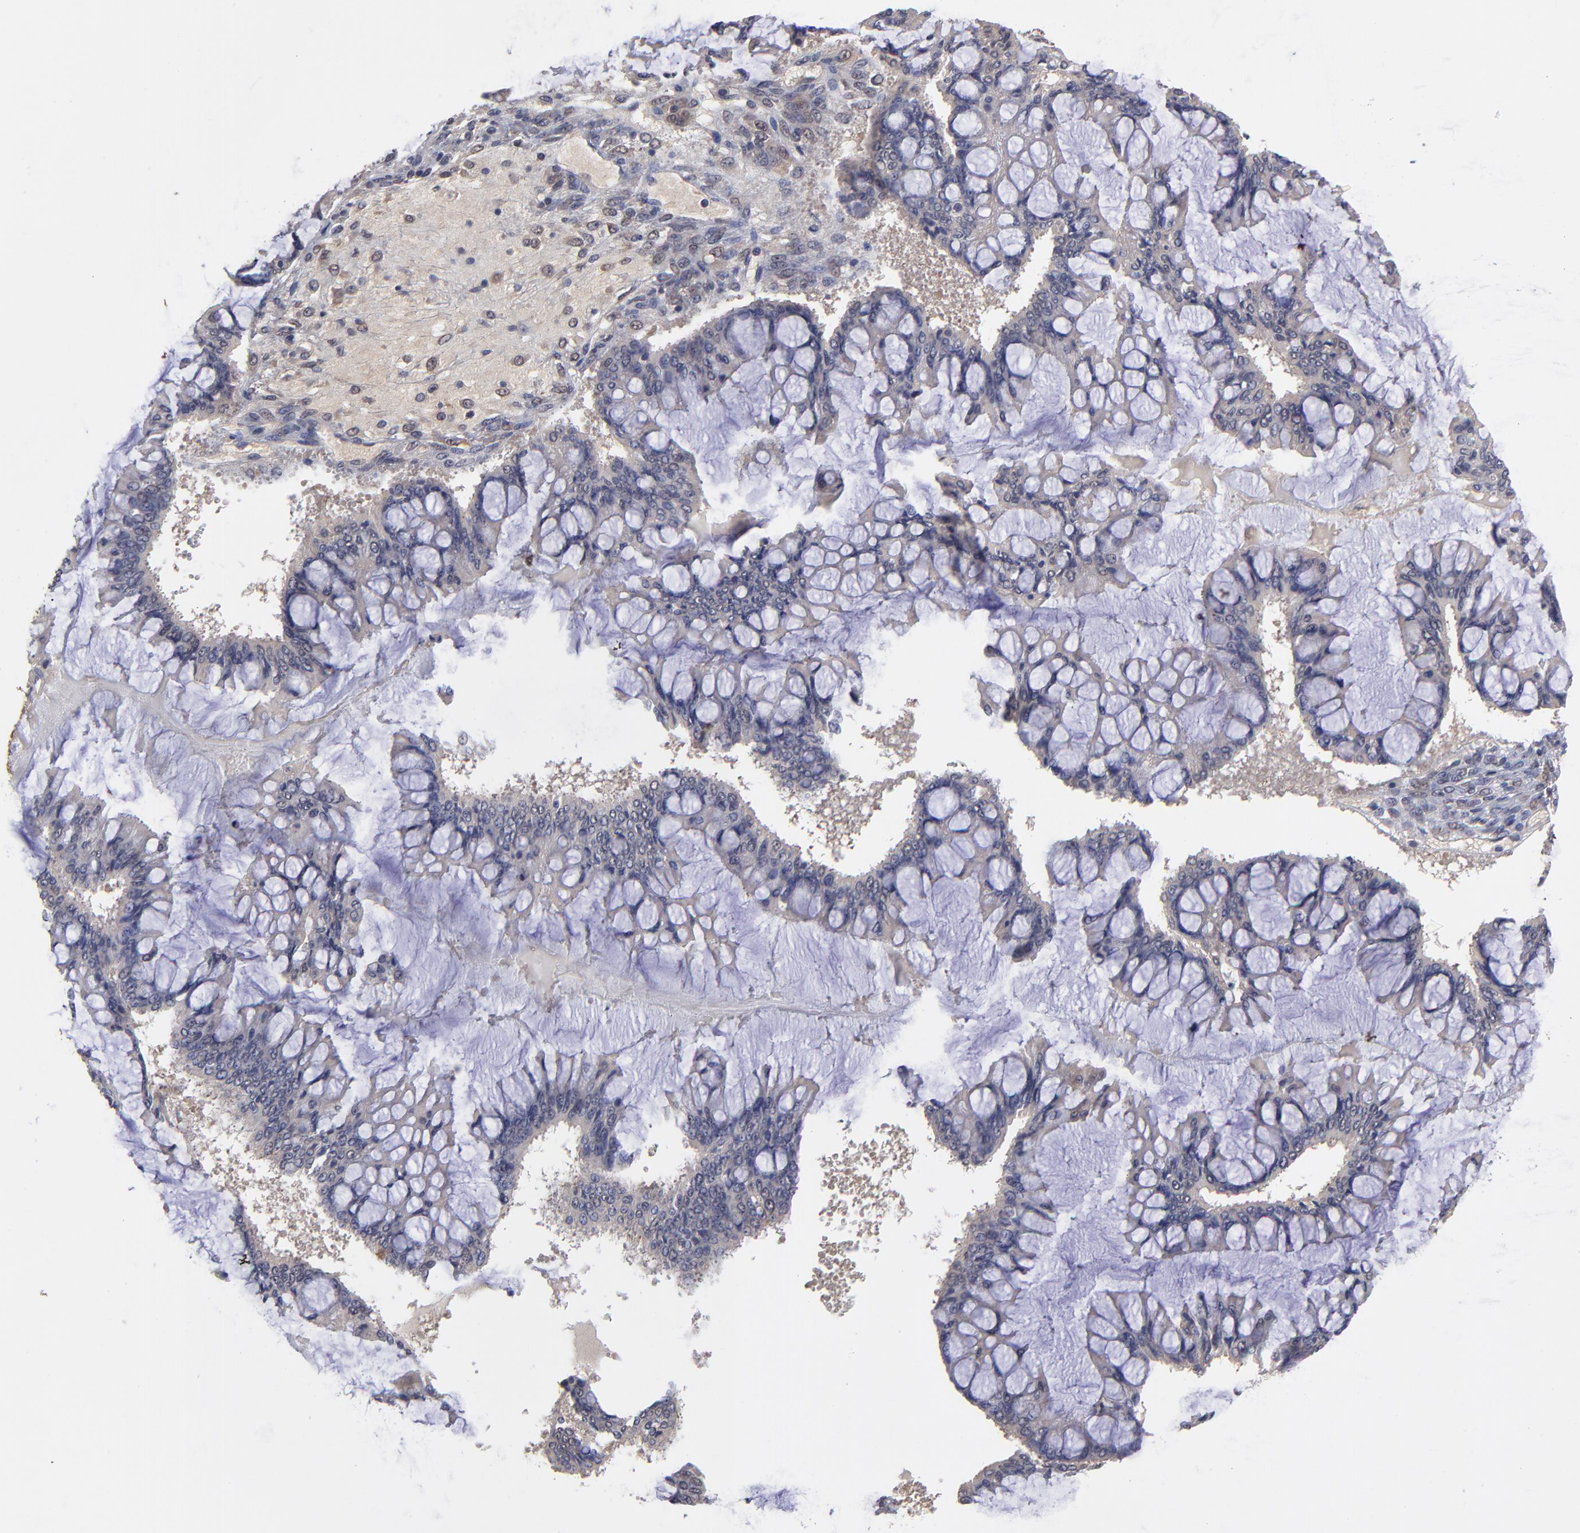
{"staining": {"intensity": "weak", "quantity": "25%-75%", "location": "cytoplasmic/membranous"}, "tissue": "ovarian cancer", "cell_type": "Tumor cells", "image_type": "cancer", "snomed": [{"axis": "morphology", "description": "Cystadenocarcinoma, mucinous, NOS"}, {"axis": "topography", "description": "Ovary"}], "caption": "Mucinous cystadenocarcinoma (ovarian) stained with DAB (3,3'-diaminobenzidine) immunohistochemistry (IHC) displays low levels of weak cytoplasmic/membranous expression in about 25%-75% of tumor cells. The staining was performed using DAB (3,3'-diaminobenzidine) to visualize the protein expression in brown, while the nuclei were stained in blue with hematoxylin (Magnification: 20x).", "gene": "UBE2H", "patient": {"sex": "female", "age": 73}}